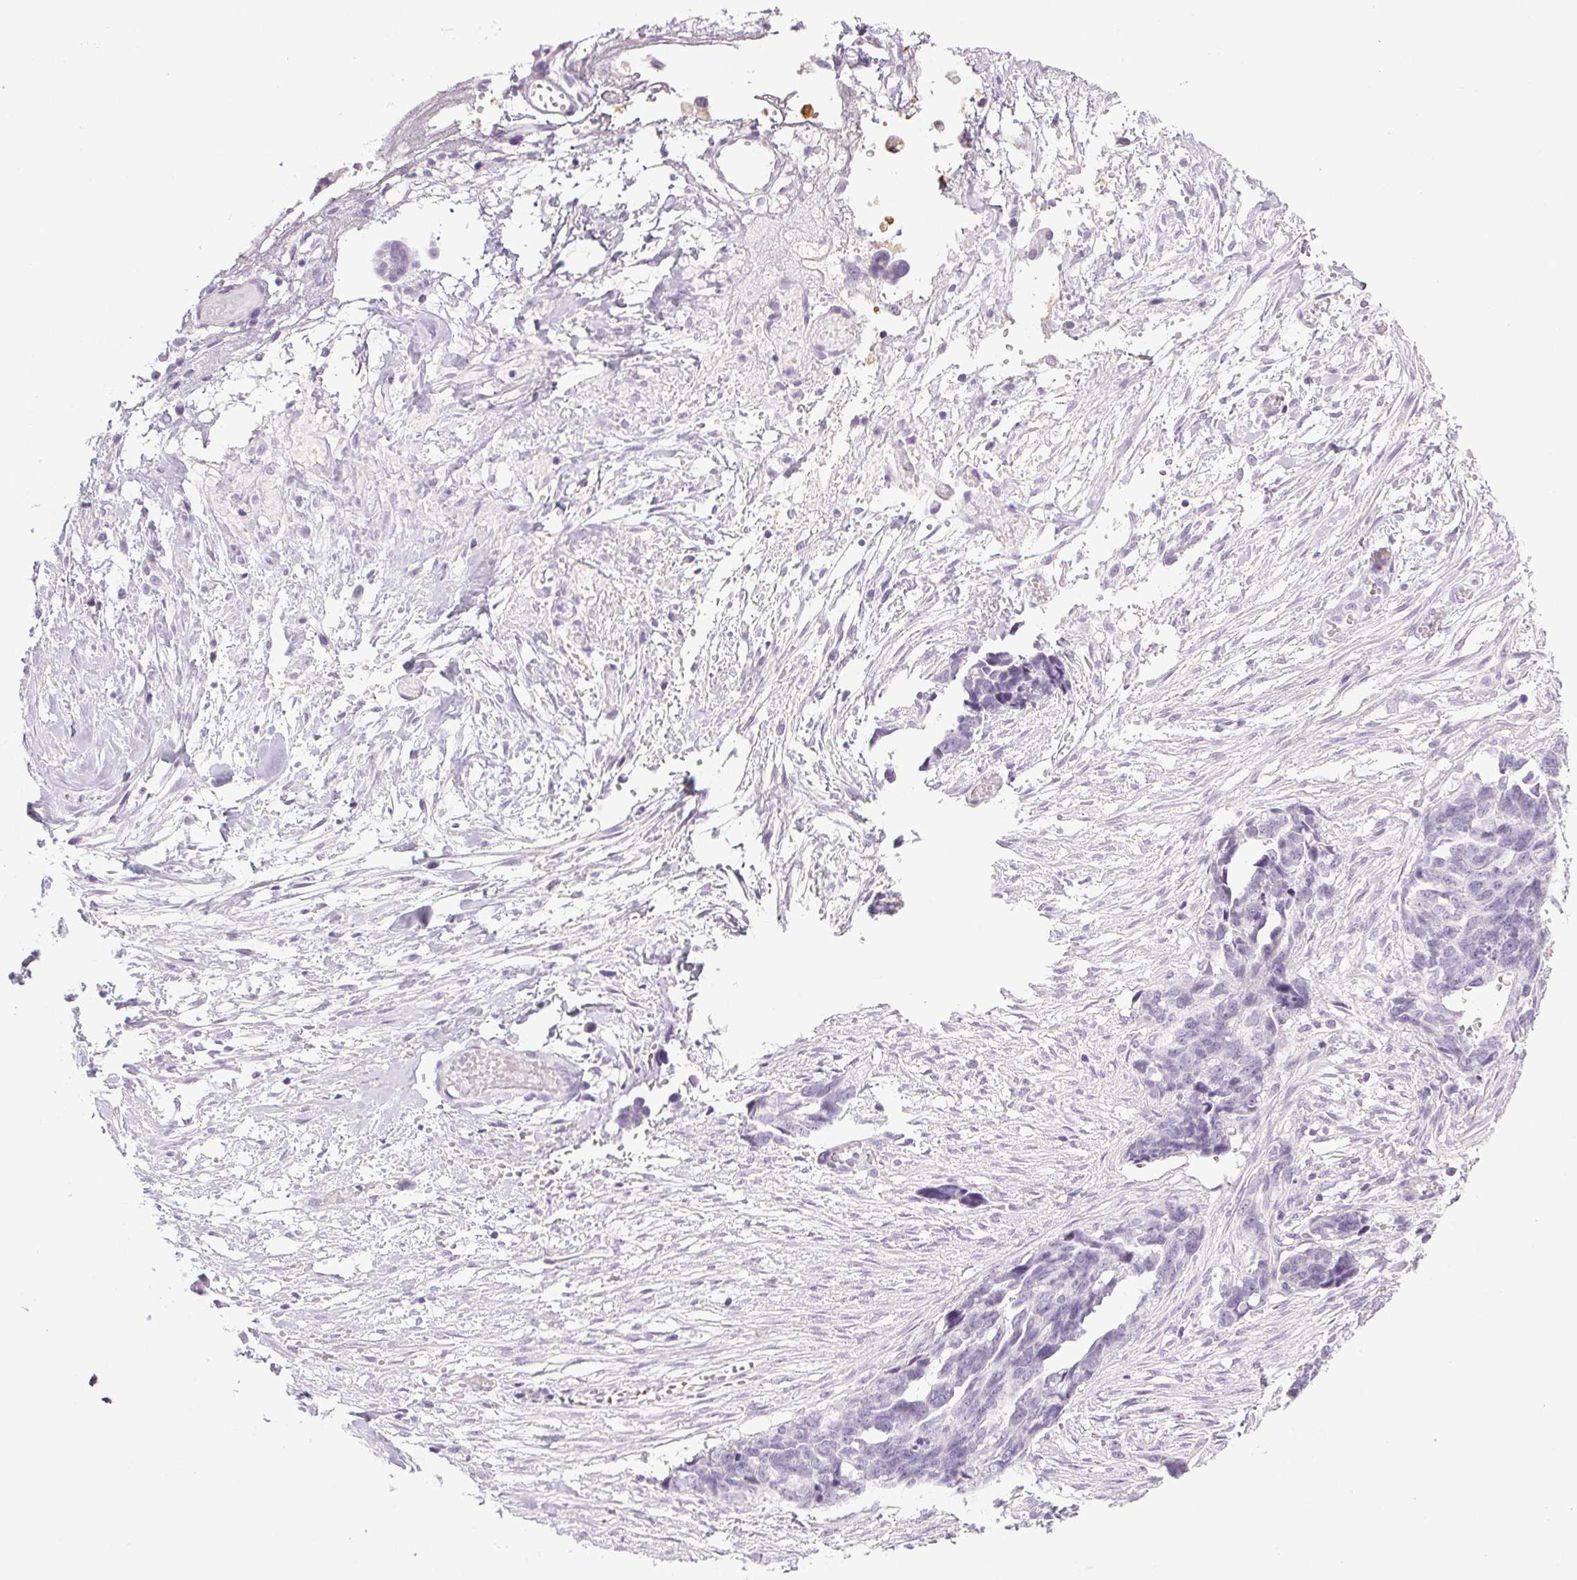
{"staining": {"intensity": "negative", "quantity": "none", "location": "none"}, "tissue": "ovarian cancer", "cell_type": "Tumor cells", "image_type": "cancer", "snomed": [{"axis": "morphology", "description": "Cystadenocarcinoma, serous, NOS"}, {"axis": "topography", "description": "Ovary"}], "caption": "Immunohistochemistry (IHC) micrograph of neoplastic tissue: human serous cystadenocarcinoma (ovarian) stained with DAB exhibits no significant protein expression in tumor cells.", "gene": "COL7A1", "patient": {"sex": "female", "age": 69}}